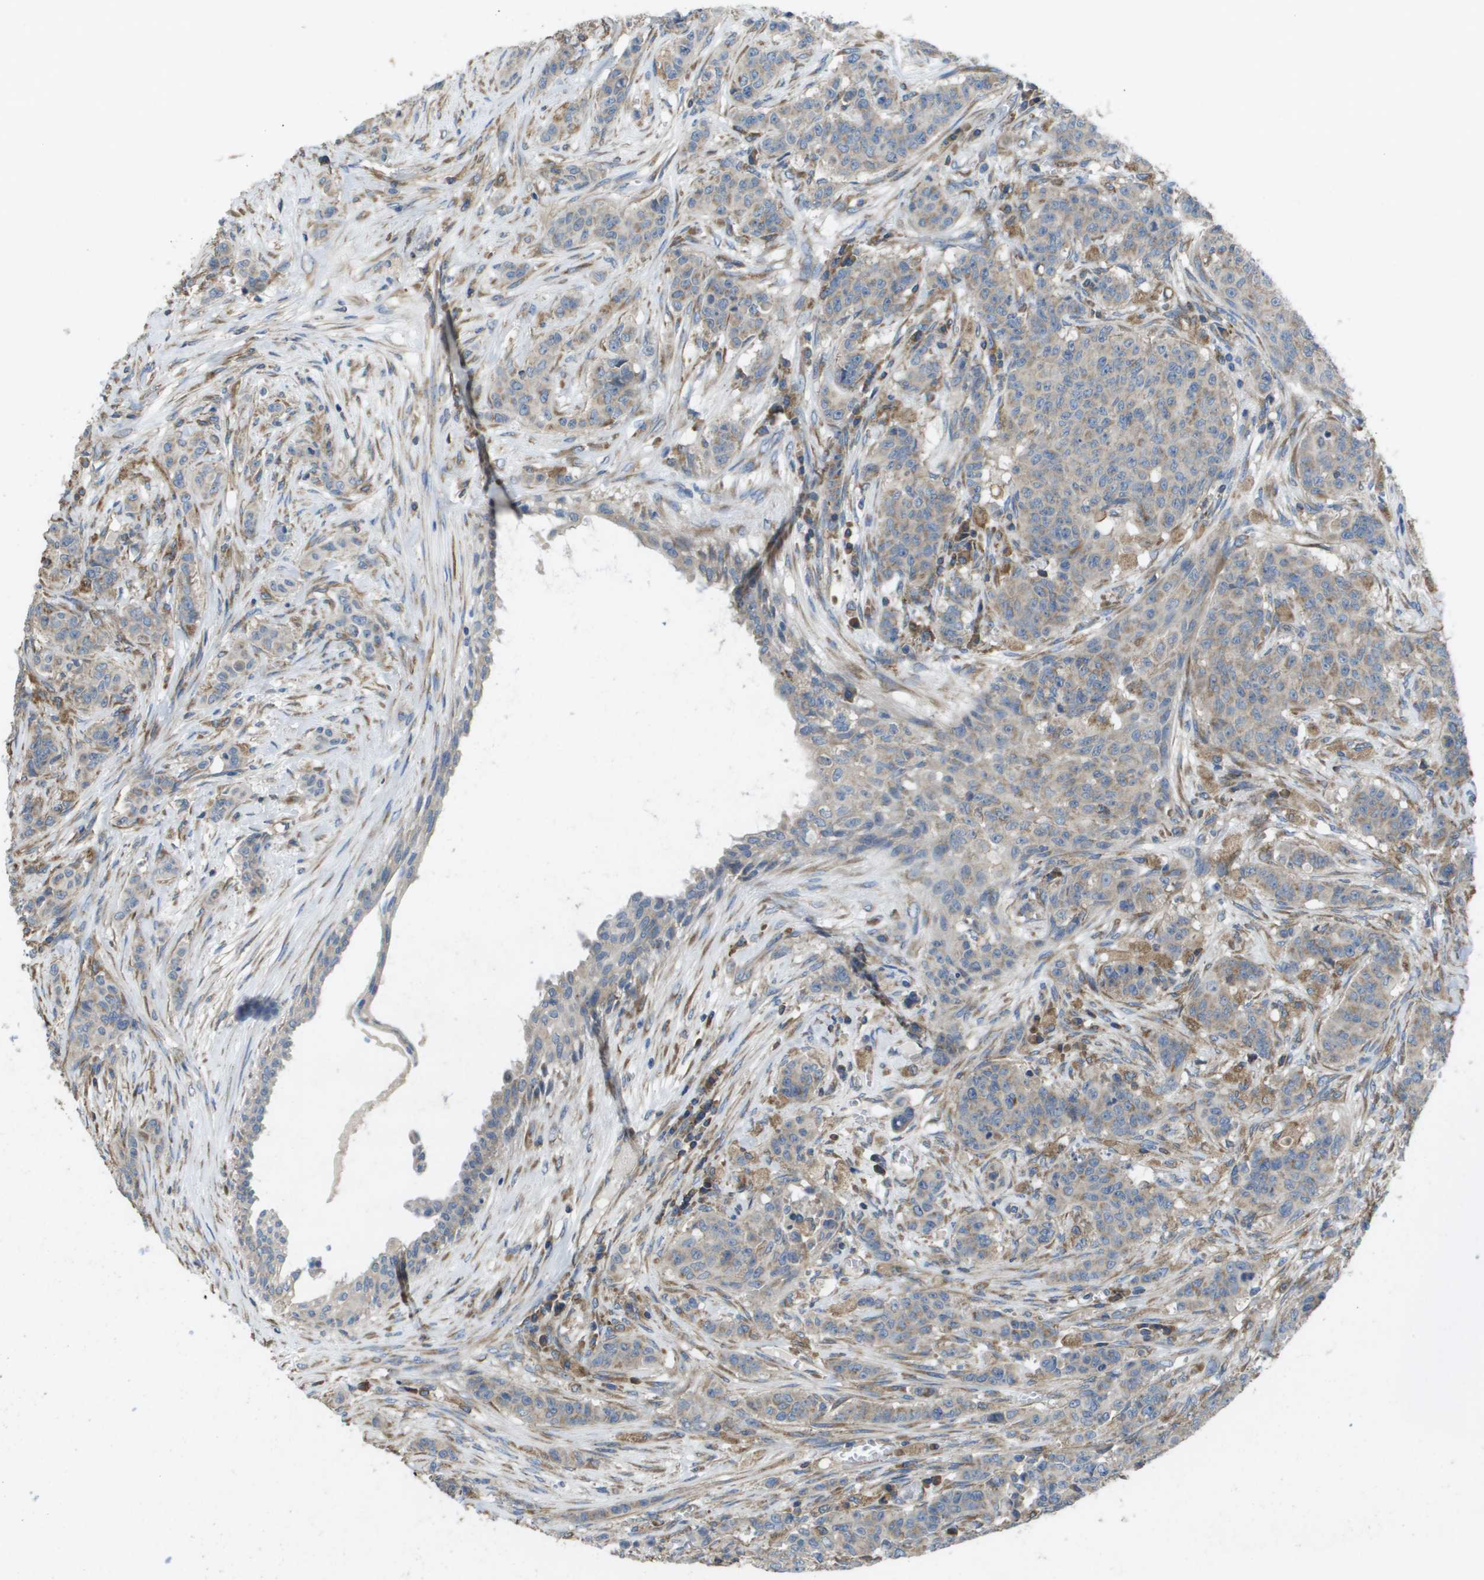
{"staining": {"intensity": "weak", "quantity": ">75%", "location": "cytoplasmic/membranous"}, "tissue": "breast cancer", "cell_type": "Tumor cells", "image_type": "cancer", "snomed": [{"axis": "morphology", "description": "Normal tissue, NOS"}, {"axis": "morphology", "description": "Duct carcinoma"}, {"axis": "topography", "description": "Breast"}], "caption": "Approximately >75% of tumor cells in human breast cancer reveal weak cytoplasmic/membranous protein expression as visualized by brown immunohistochemical staining.", "gene": "CLCN2", "patient": {"sex": "female", "age": 40}}